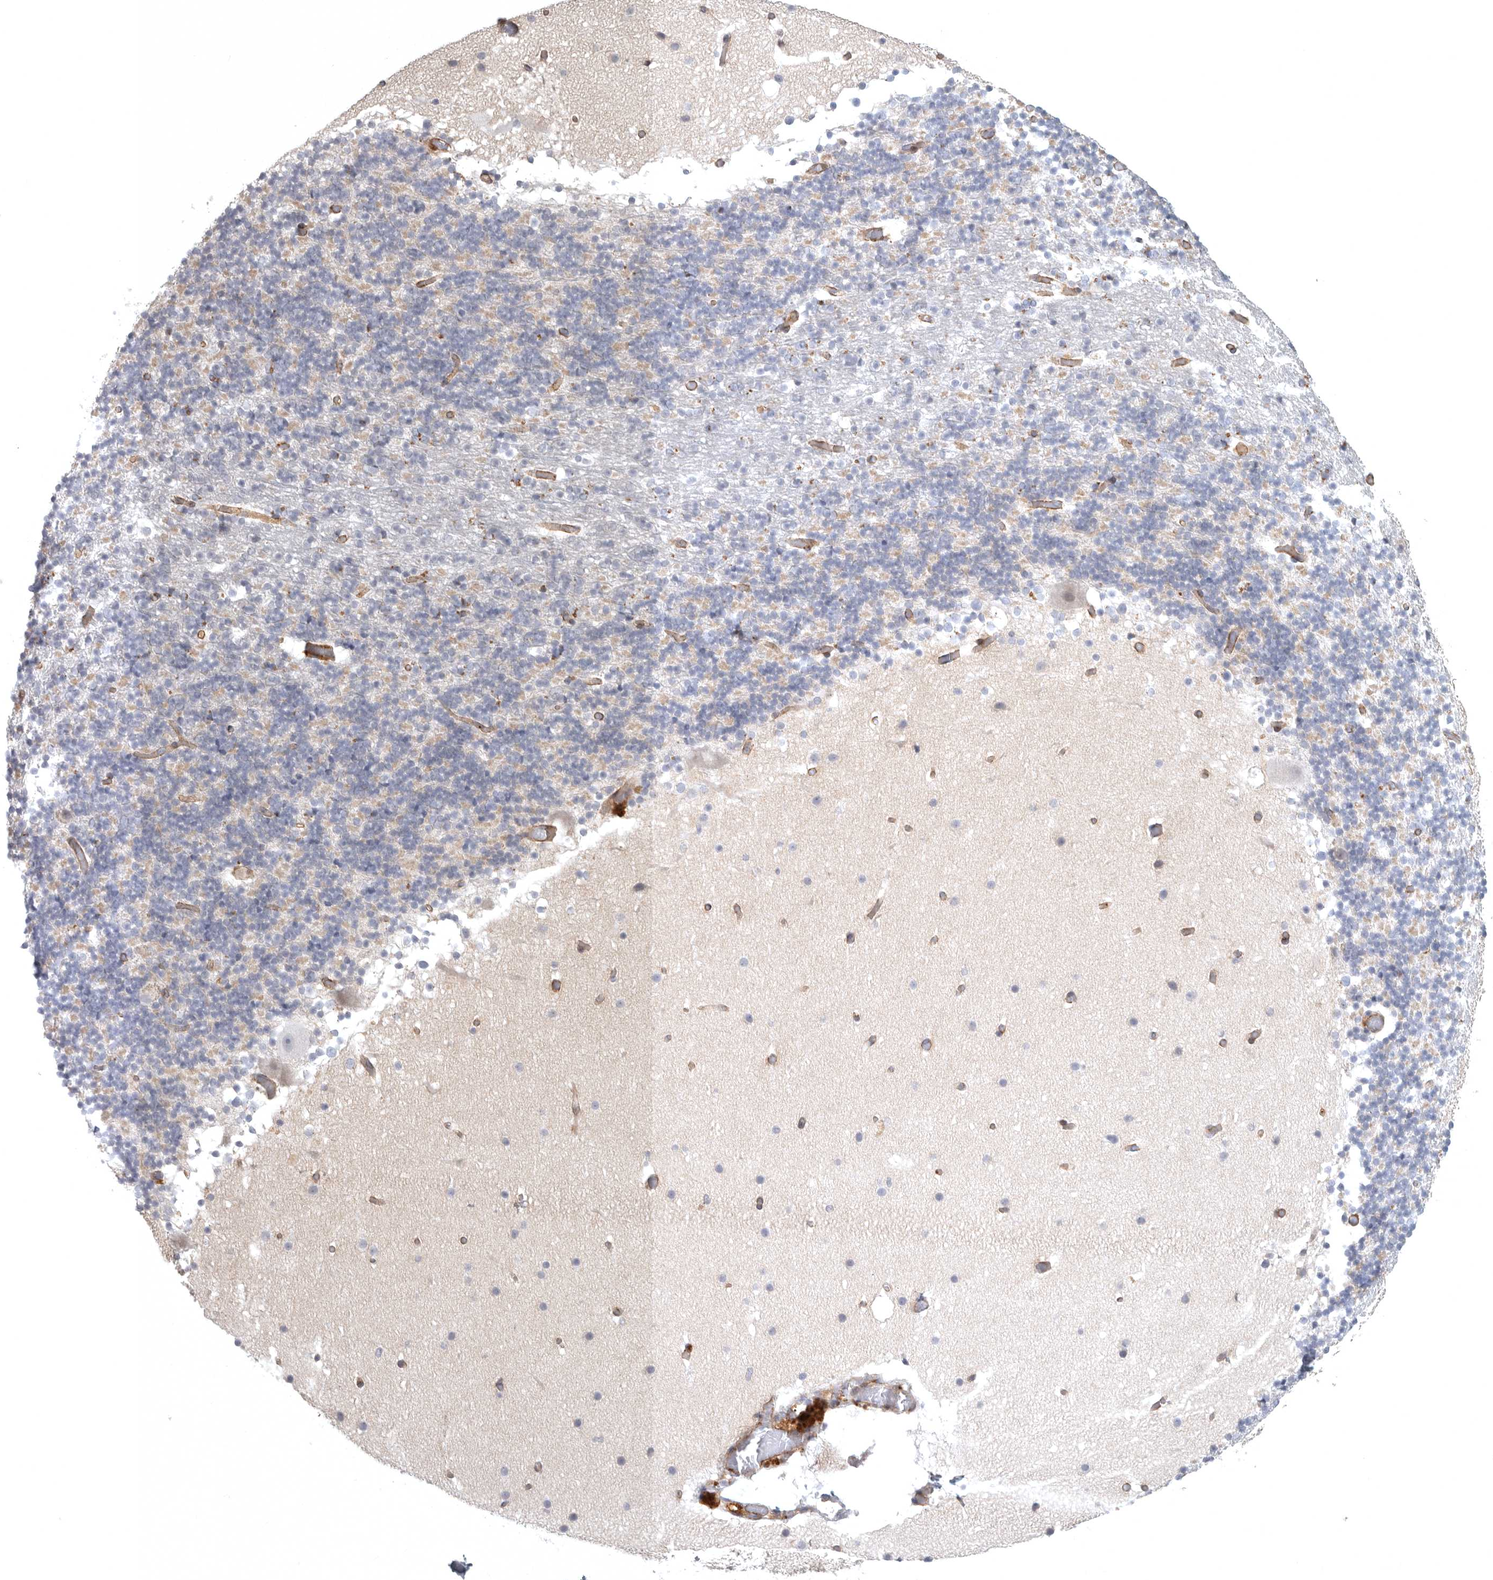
{"staining": {"intensity": "negative", "quantity": "none", "location": "none"}, "tissue": "cerebellum", "cell_type": "Cells in granular layer", "image_type": "normal", "snomed": [{"axis": "morphology", "description": "Normal tissue, NOS"}, {"axis": "topography", "description": "Cerebellum"}], "caption": "Cells in granular layer are negative for protein expression in unremarkable human cerebellum.", "gene": "LONRF1", "patient": {"sex": "male", "age": 57}}